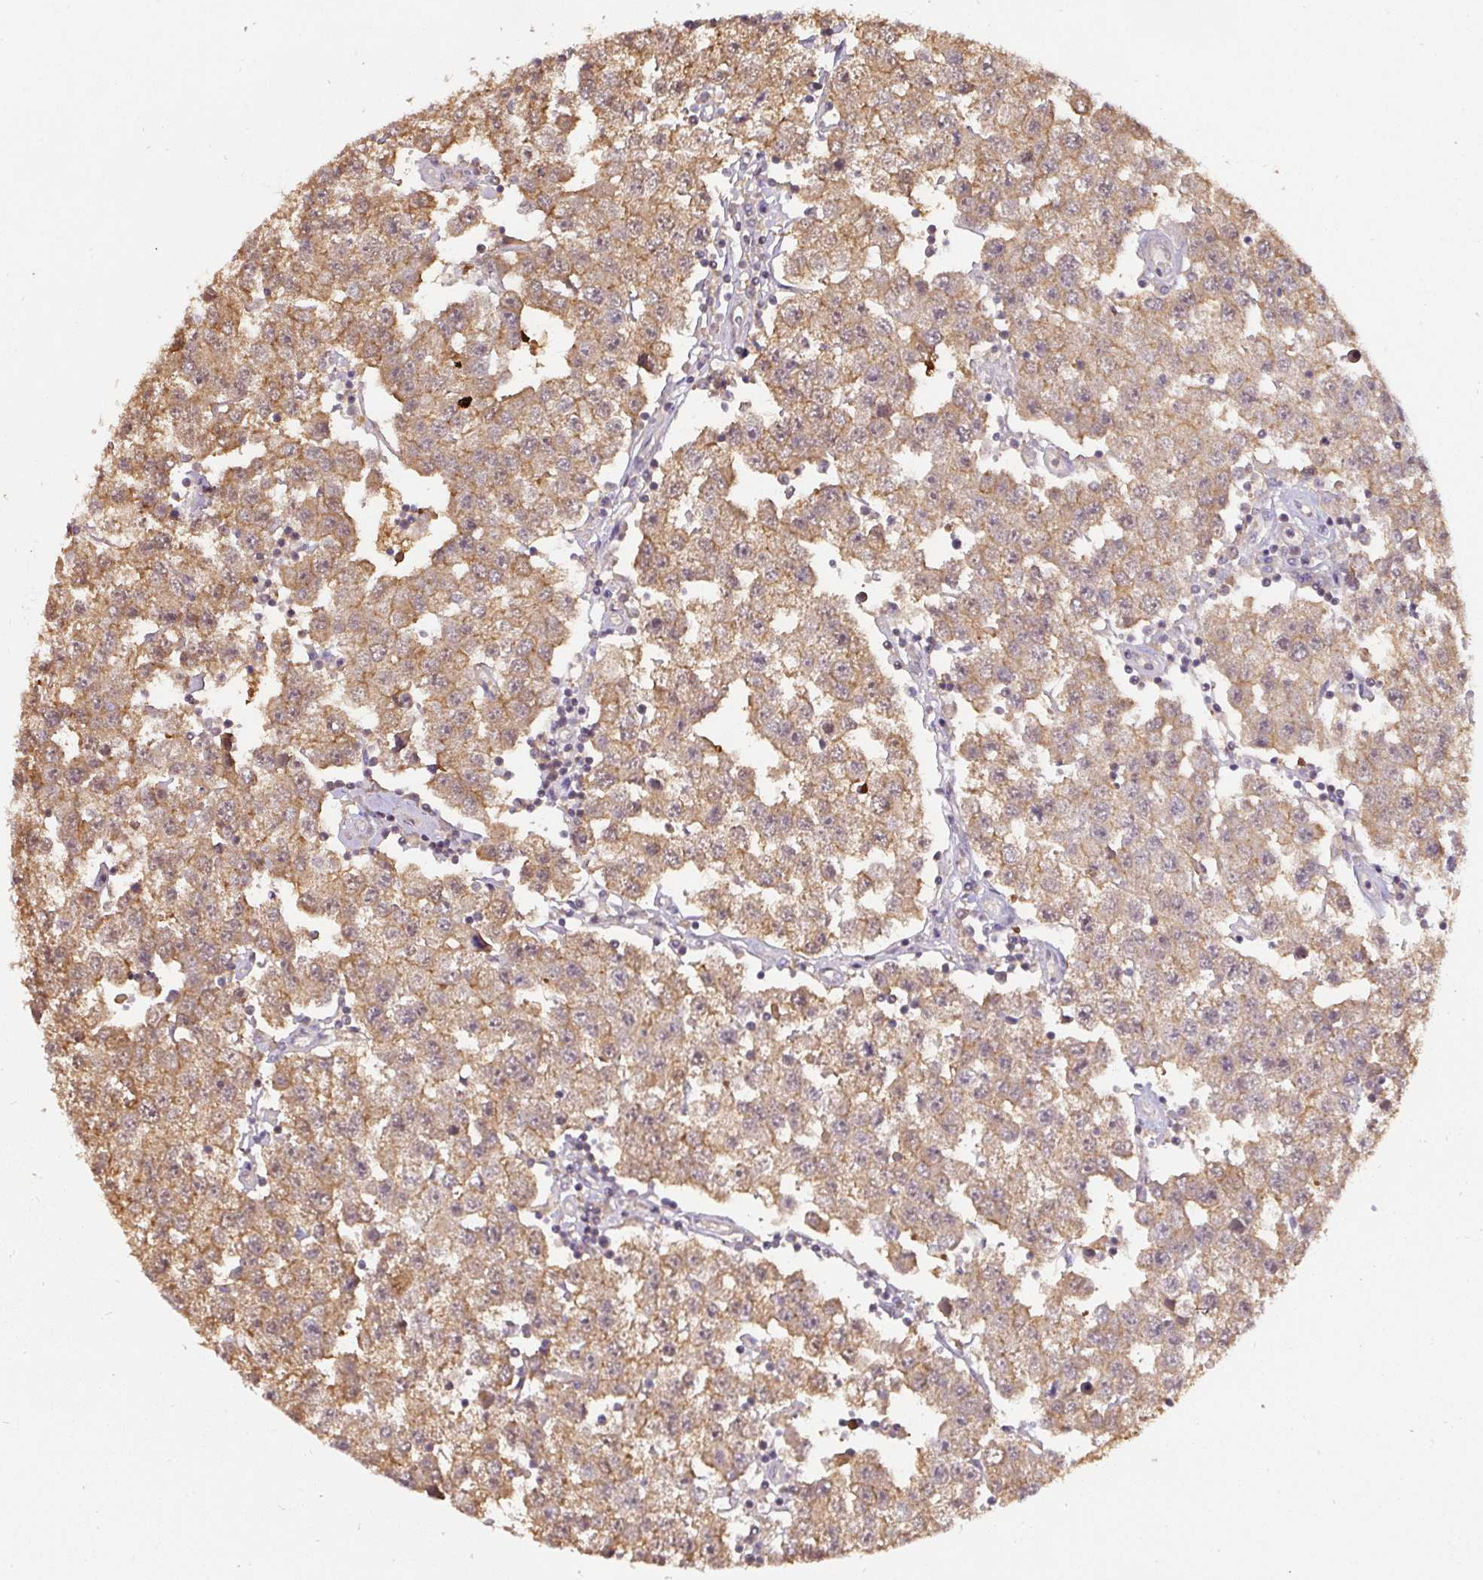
{"staining": {"intensity": "moderate", "quantity": ">75%", "location": "cytoplasmic/membranous"}, "tissue": "testis cancer", "cell_type": "Tumor cells", "image_type": "cancer", "snomed": [{"axis": "morphology", "description": "Seminoma, NOS"}, {"axis": "topography", "description": "Testis"}], "caption": "Immunohistochemistry (IHC) photomicrograph of neoplastic tissue: testis cancer stained using immunohistochemistry displays medium levels of moderate protein expression localized specifically in the cytoplasmic/membranous of tumor cells, appearing as a cytoplasmic/membranous brown color.", "gene": "ST13", "patient": {"sex": "male", "age": 34}}